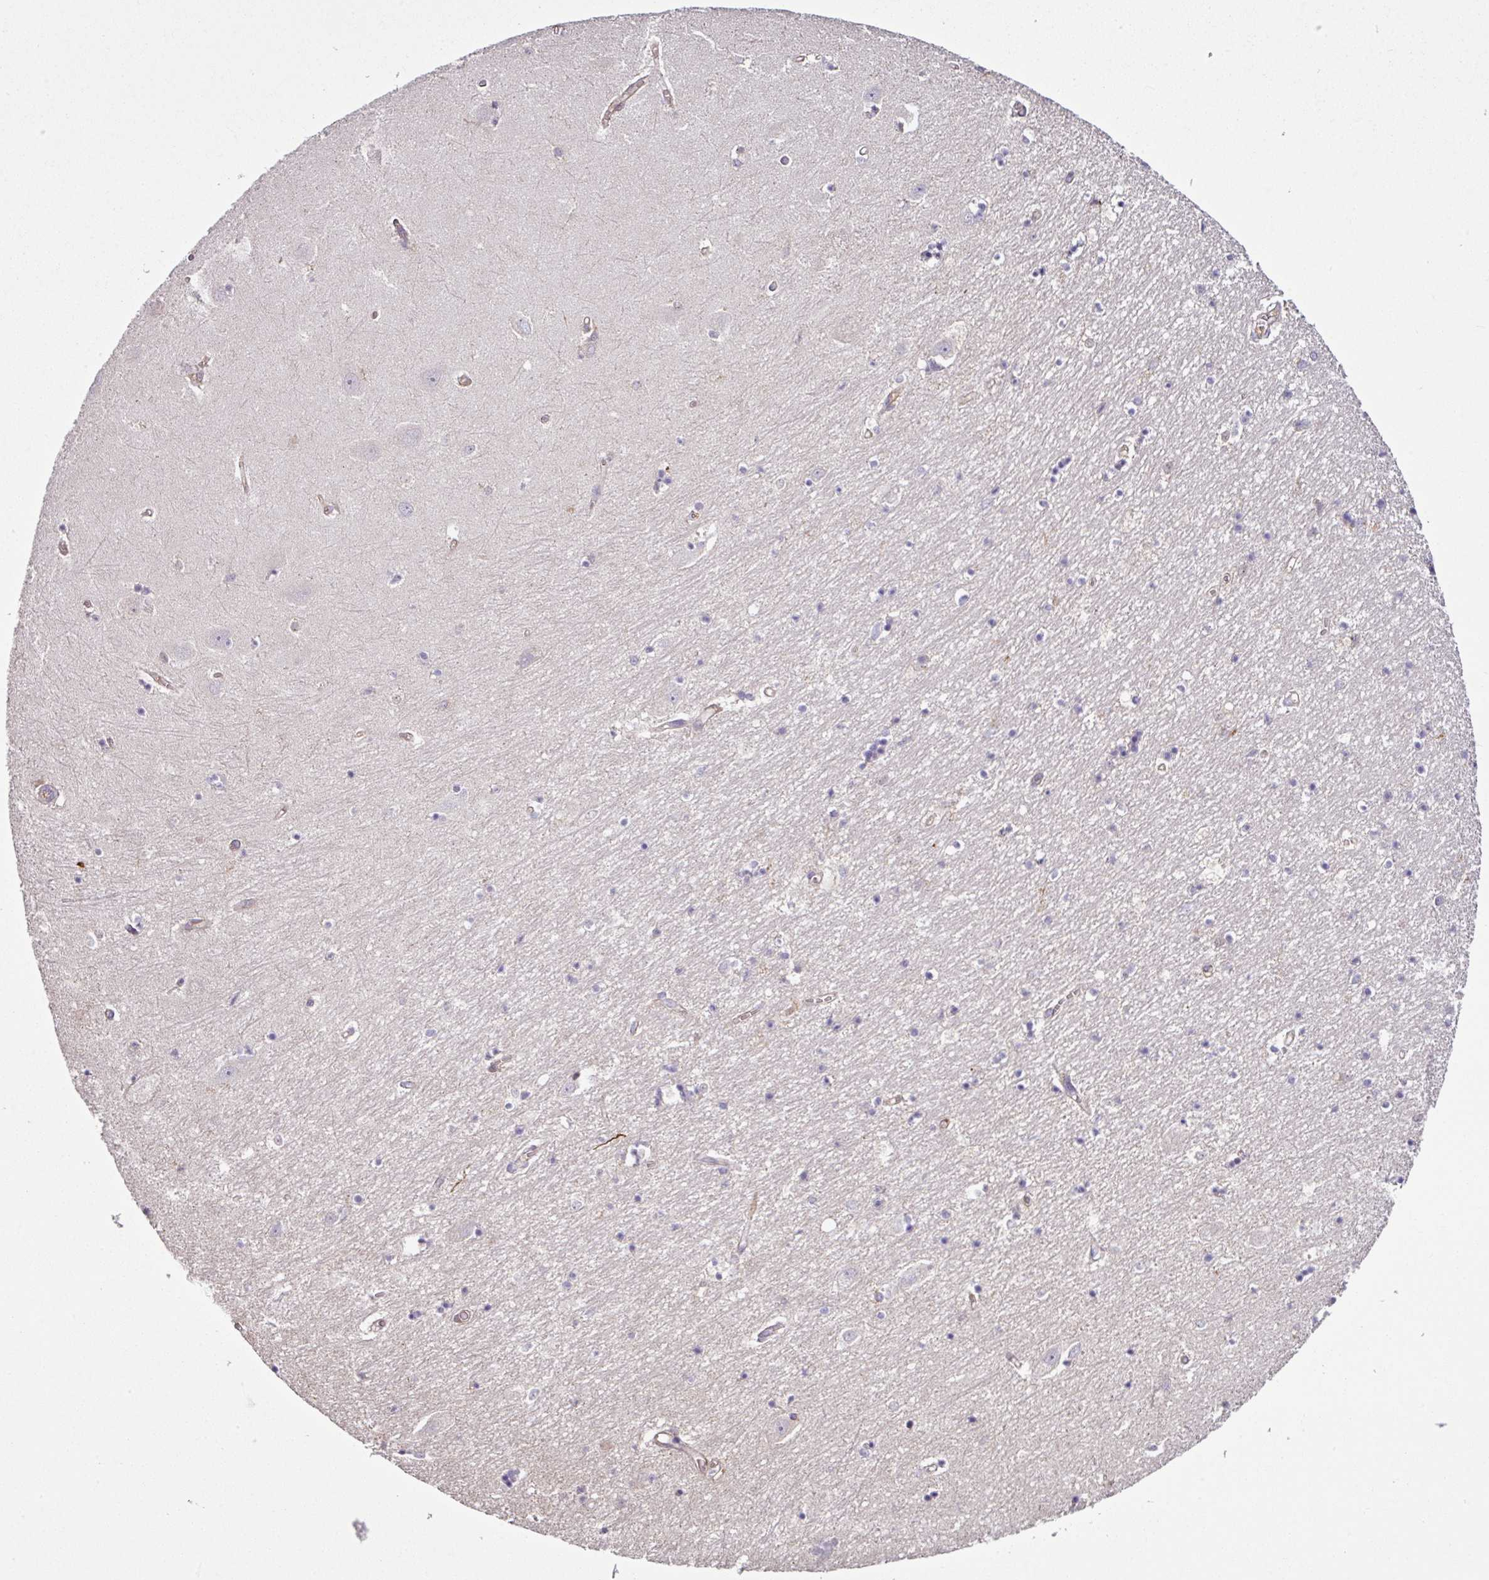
{"staining": {"intensity": "negative", "quantity": "none", "location": "none"}, "tissue": "hippocampus", "cell_type": "Glial cells", "image_type": "normal", "snomed": [{"axis": "morphology", "description": "Normal tissue, NOS"}, {"axis": "topography", "description": "Hippocampus"}], "caption": "This is a micrograph of immunohistochemistry staining of benign hippocampus, which shows no staining in glial cells. (DAB immunohistochemistry with hematoxylin counter stain).", "gene": "ZNF106", "patient": {"sex": "female", "age": 64}}